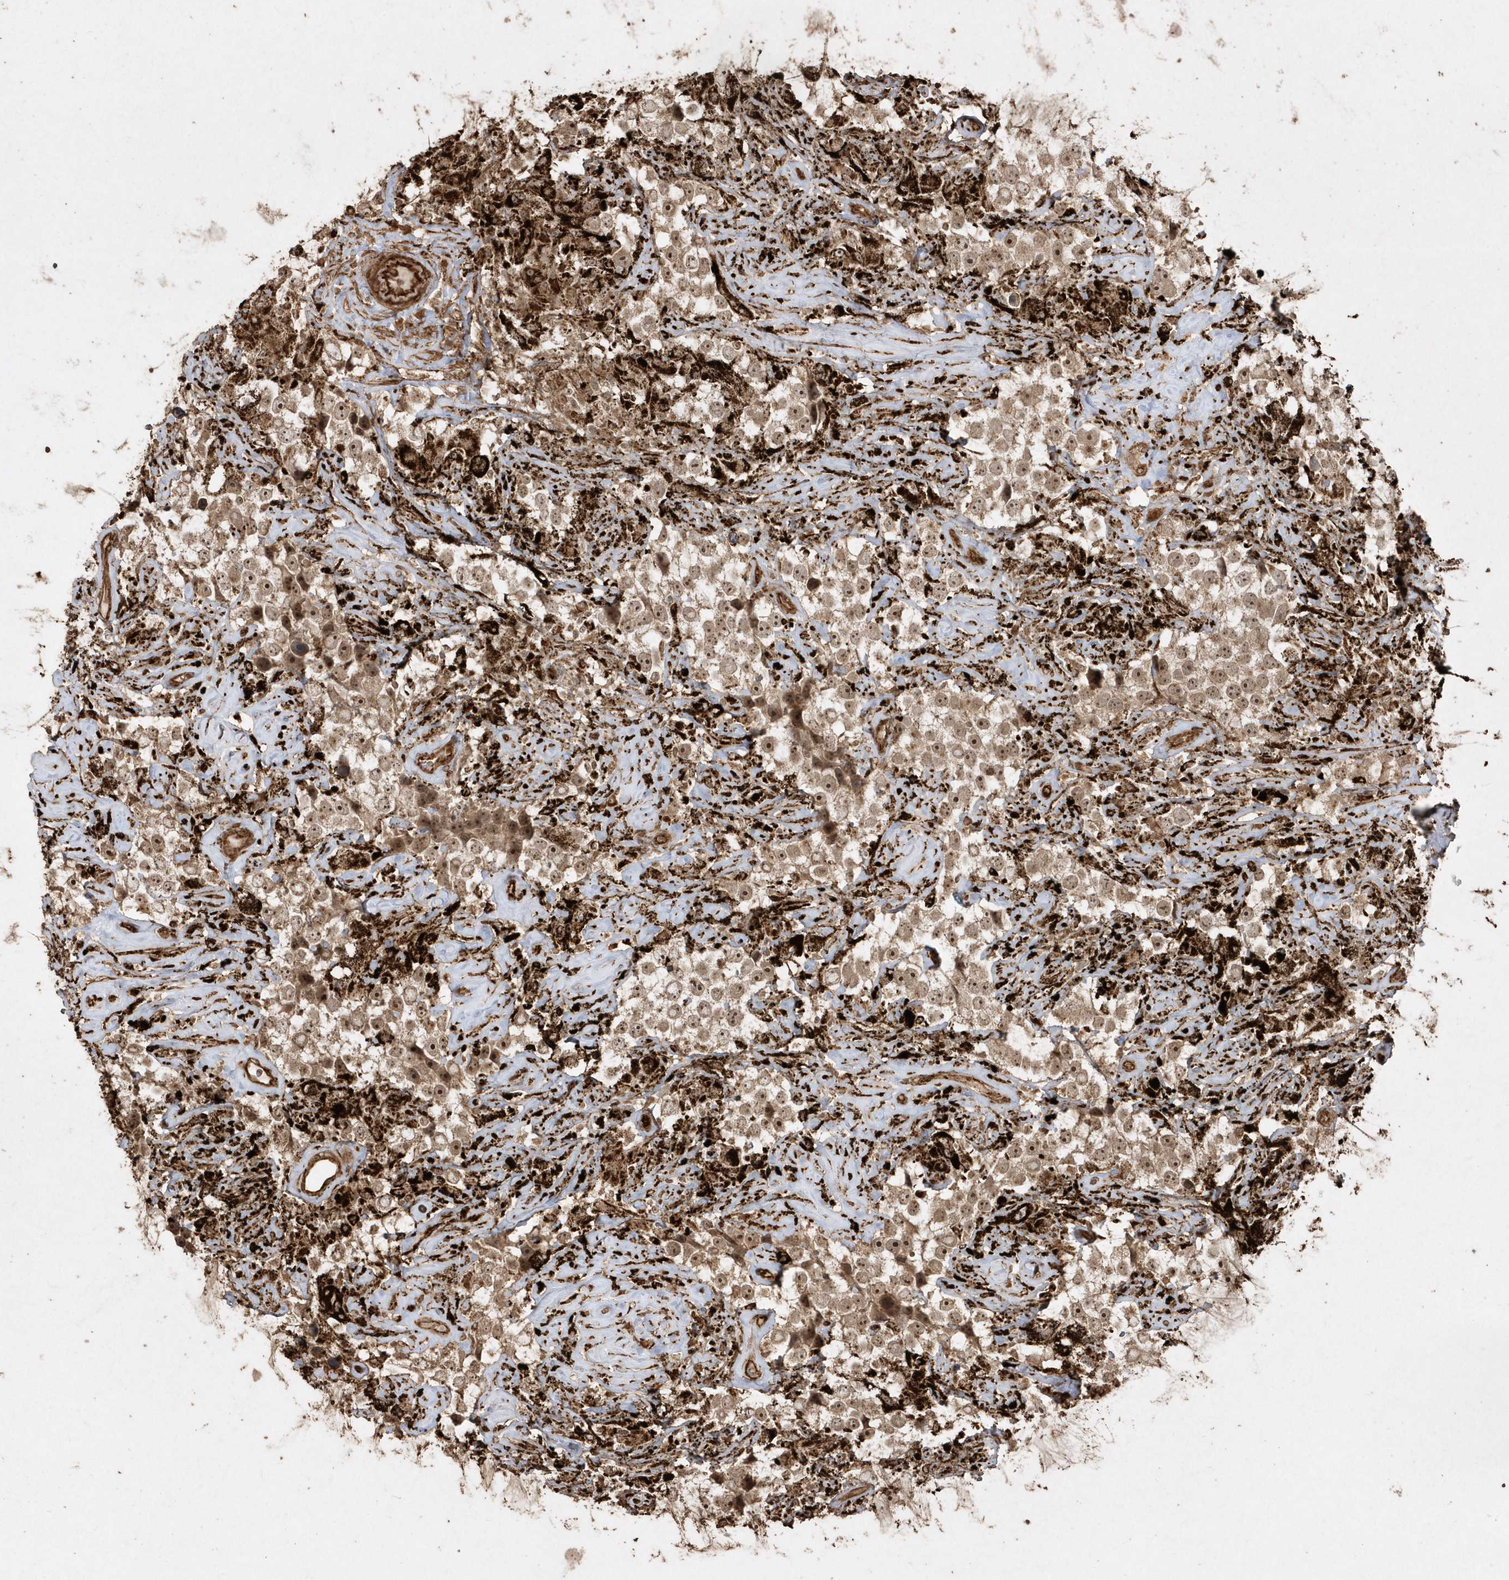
{"staining": {"intensity": "moderate", "quantity": ">75%", "location": "cytoplasmic/membranous,nuclear"}, "tissue": "testis cancer", "cell_type": "Tumor cells", "image_type": "cancer", "snomed": [{"axis": "morphology", "description": "Seminoma, NOS"}, {"axis": "topography", "description": "Testis"}], "caption": "This is a histology image of immunohistochemistry (IHC) staining of testis cancer, which shows moderate staining in the cytoplasmic/membranous and nuclear of tumor cells.", "gene": "AVPI1", "patient": {"sex": "male", "age": 49}}